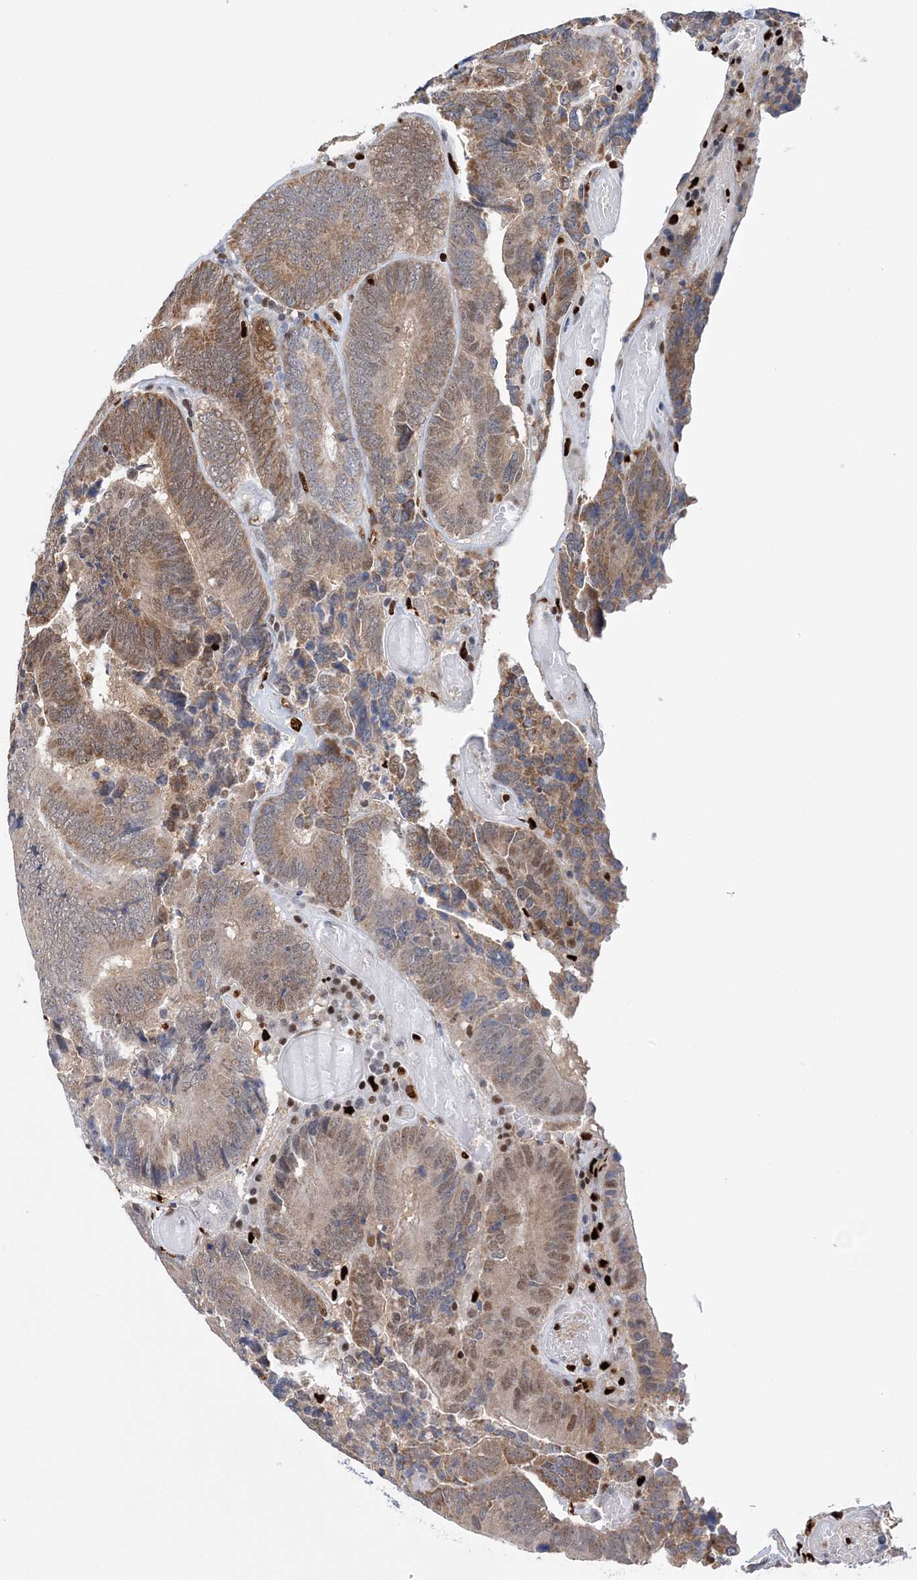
{"staining": {"intensity": "moderate", "quantity": ">75%", "location": "cytoplasmic/membranous,nuclear"}, "tissue": "colorectal cancer", "cell_type": "Tumor cells", "image_type": "cancer", "snomed": [{"axis": "morphology", "description": "Adenocarcinoma, NOS"}, {"axis": "topography", "description": "Colon"}], "caption": "Immunohistochemical staining of adenocarcinoma (colorectal) demonstrates medium levels of moderate cytoplasmic/membranous and nuclear positivity in about >75% of tumor cells.", "gene": "NIT2", "patient": {"sex": "female", "age": 78}}